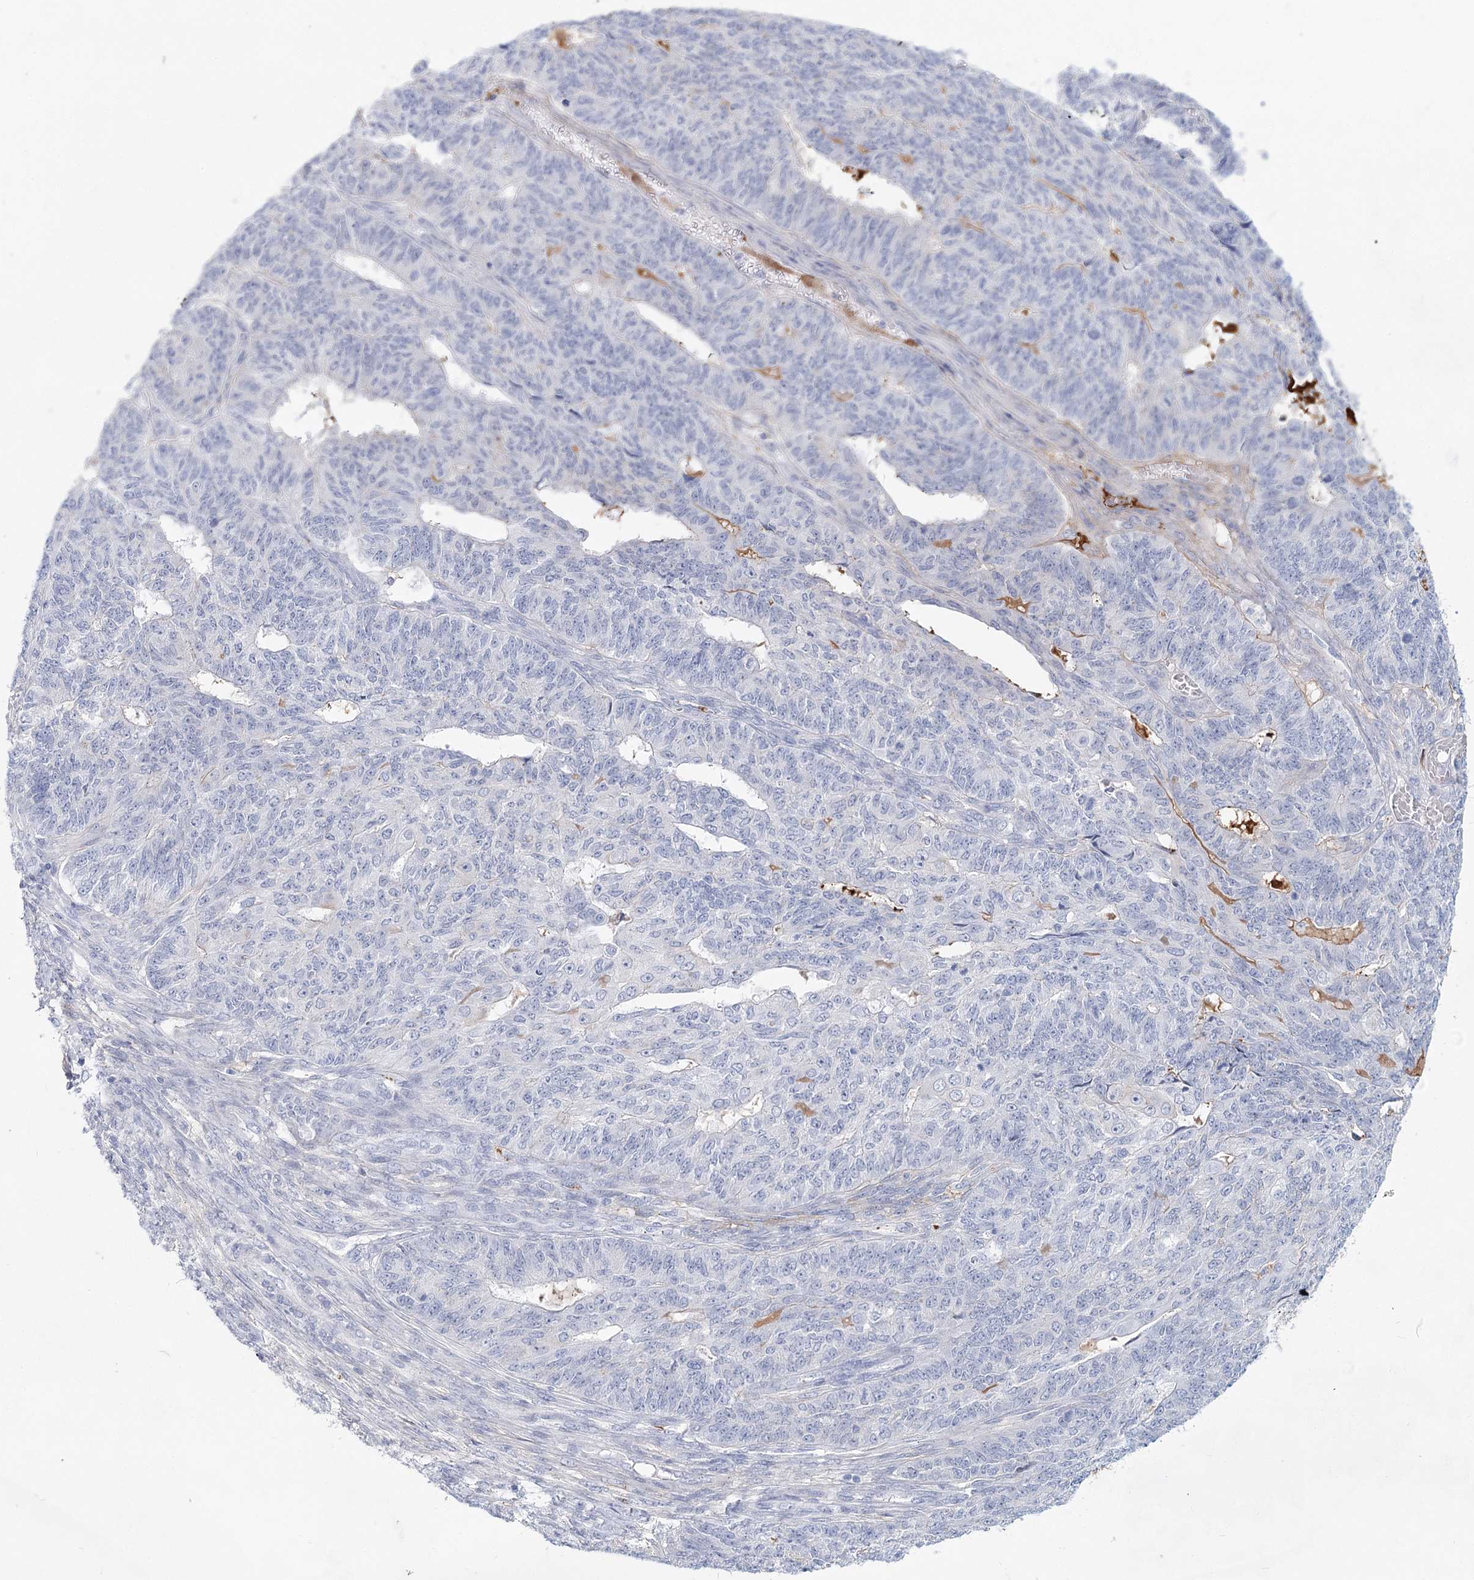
{"staining": {"intensity": "negative", "quantity": "none", "location": "none"}, "tissue": "endometrial cancer", "cell_type": "Tumor cells", "image_type": "cancer", "snomed": [{"axis": "morphology", "description": "Adenocarcinoma, NOS"}, {"axis": "topography", "description": "Endometrium"}], "caption": "Immunohistochemistry (IHC) micrograph of endometrial cancer (adenocarcinoma) stained for a protein (brown), which displays no positivity in tumor cells.", "gene": "TASOR2", "patient": {"sex": "female", "age": 32}}